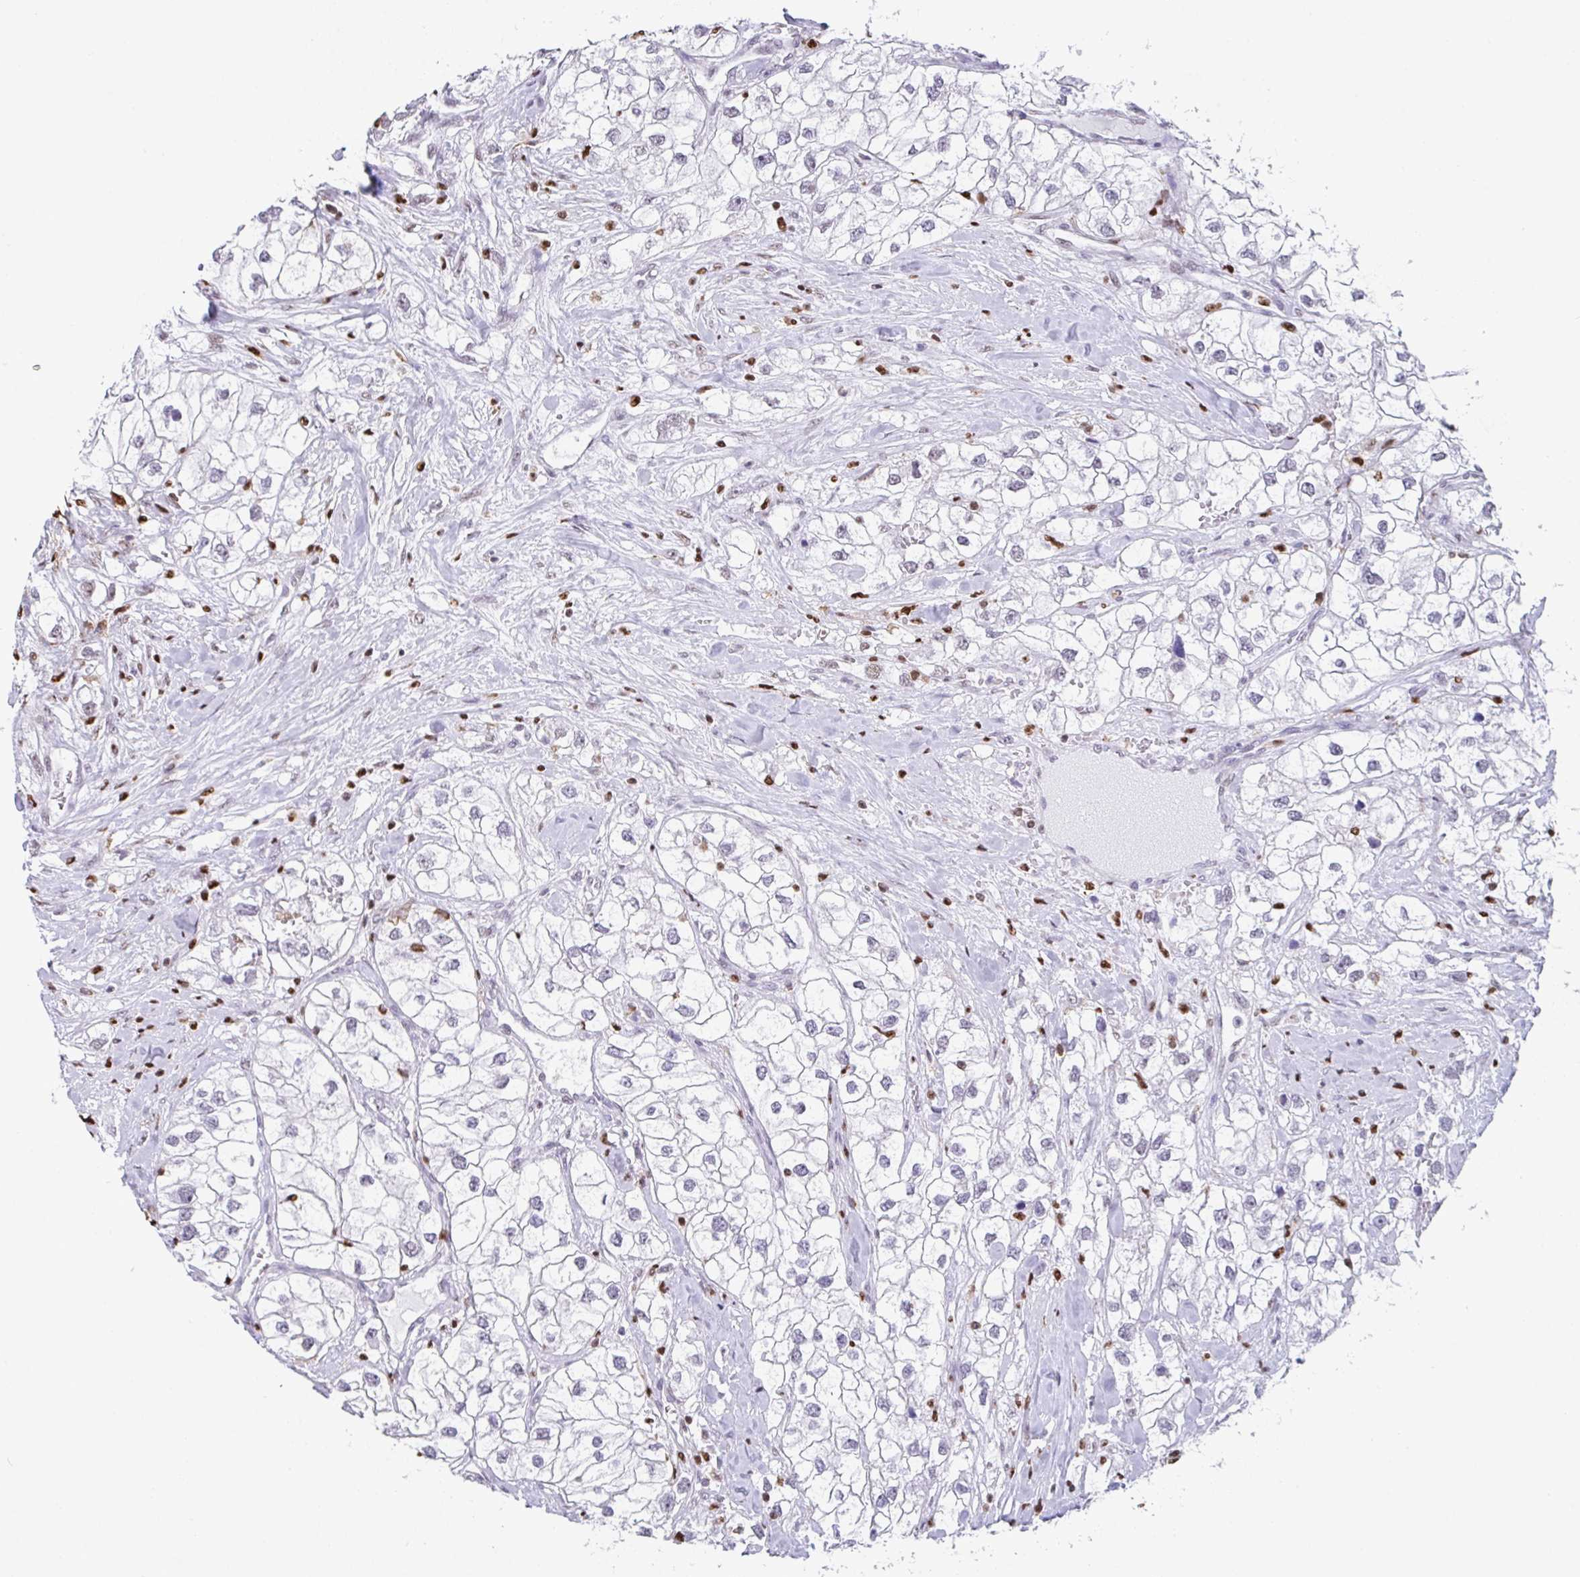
{"staining": {"intensity": "negative", "quantity": "none", "location": "none"}, "tissue": "renal cancer", "cell_type": "Tumor cells", "image_type": "cancer", "snomed": [{"axis": "morphology", "description": "Adenocarcinoma, NOS"}, {"axis": "topography", "description": "Kidney"}], "caption": "Human adenocarcinoma (renal) stained for a protein using IHC displays no staining in tumor cells.", "gene": "BTBD10", "patient": {"sex": "male", "age": 59}}